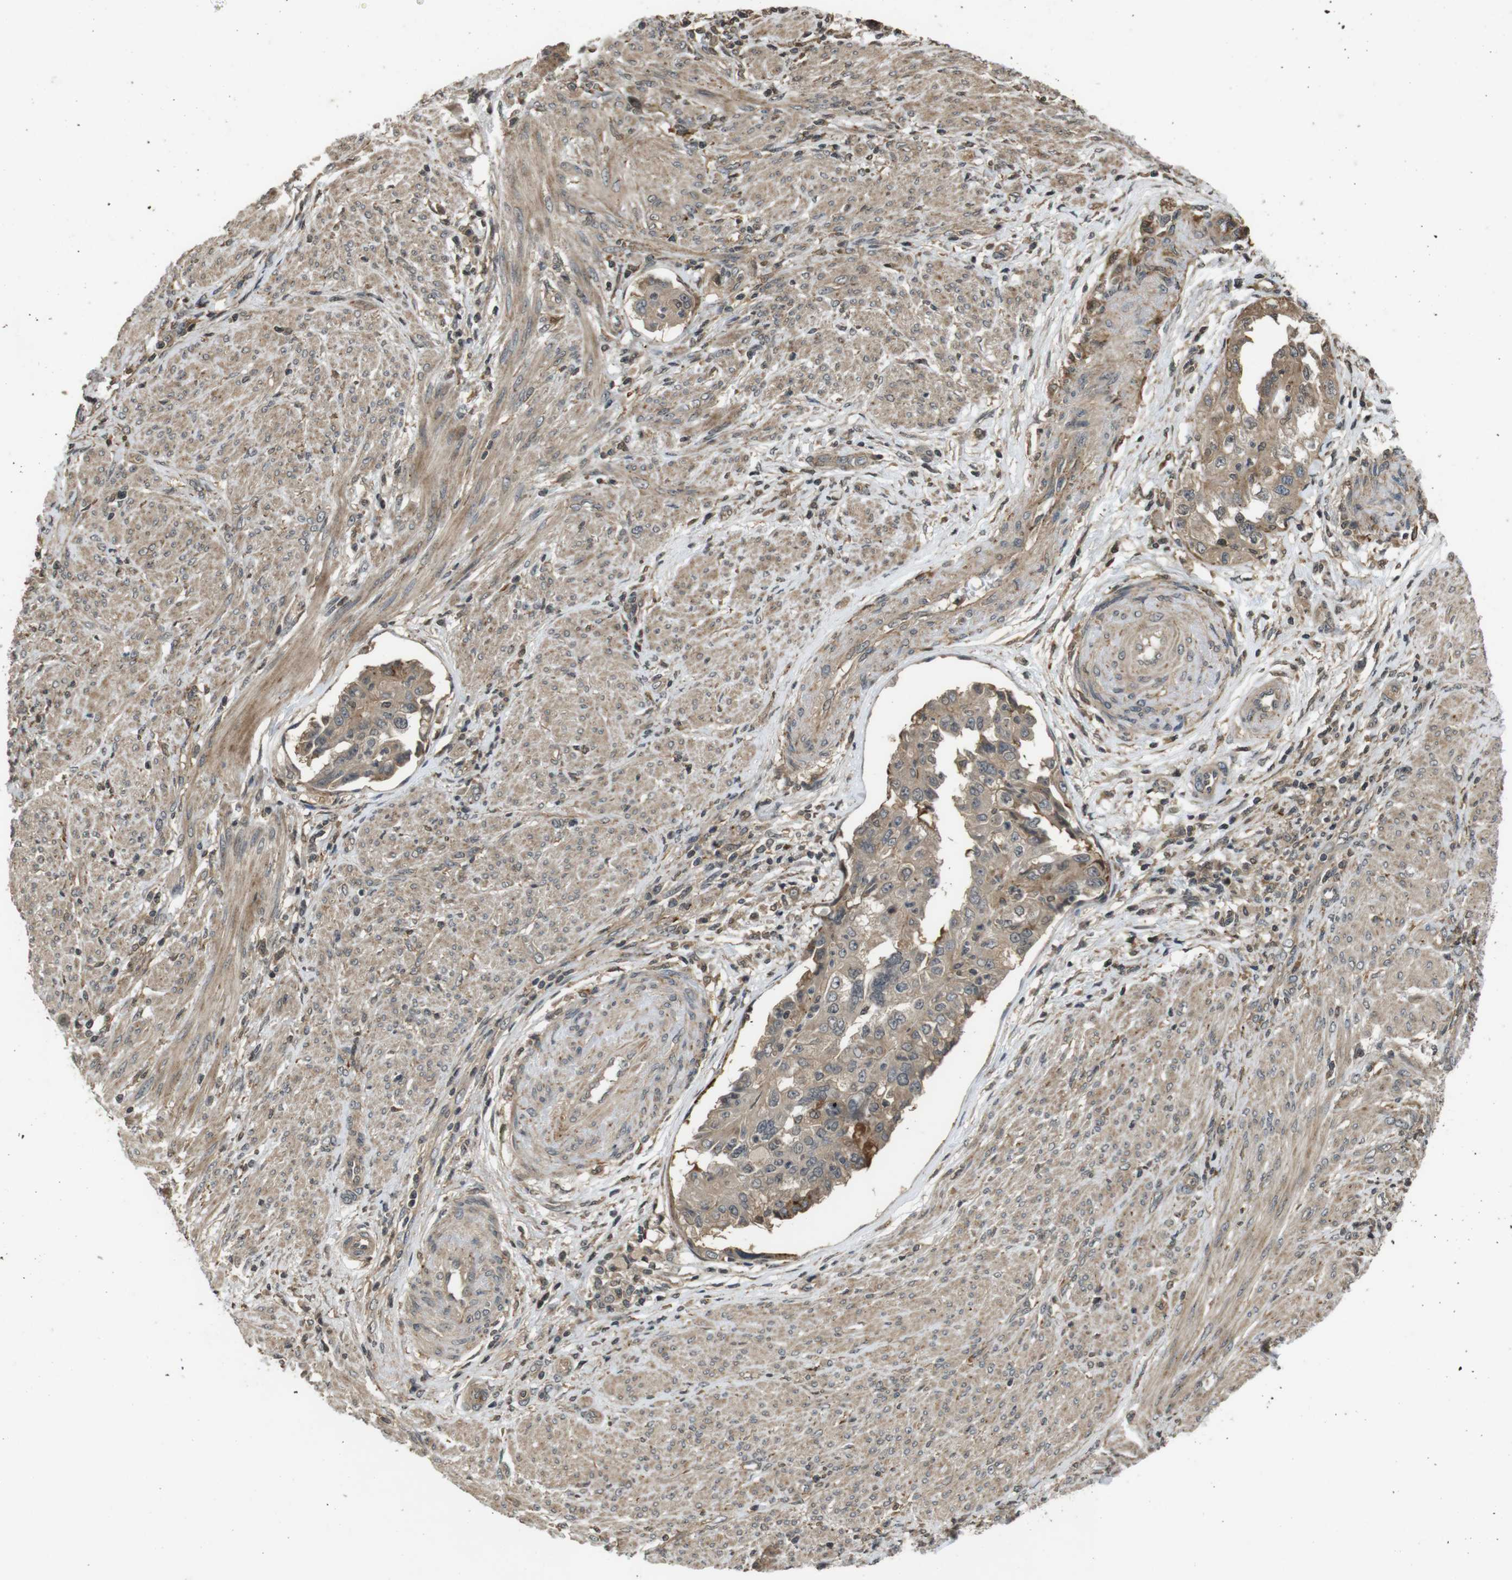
{"staining": {"intensity": "moderate", "quantity": ">75%", "location": "cytoplasmic/membranous,nuclear"}, "tissue": "endometrial cancer", "cell_type": "Tumor cells", "image_type": "cancer", "snomed": [{"axis": "morphology", "description": "Adenocarcinoma, NOS"}, {"axis": "topography", "description": "Endometrium"}], "caption": "About >75% of tumor cells in human endometrial cancer (adenocarcinoma) display moderate cytoplasmic/membranous and nuclear protein positivity as visualized by brown immunohistochemical staining.", "gene": "FZD10", "patient": {"sex": "female", "age": 85}}